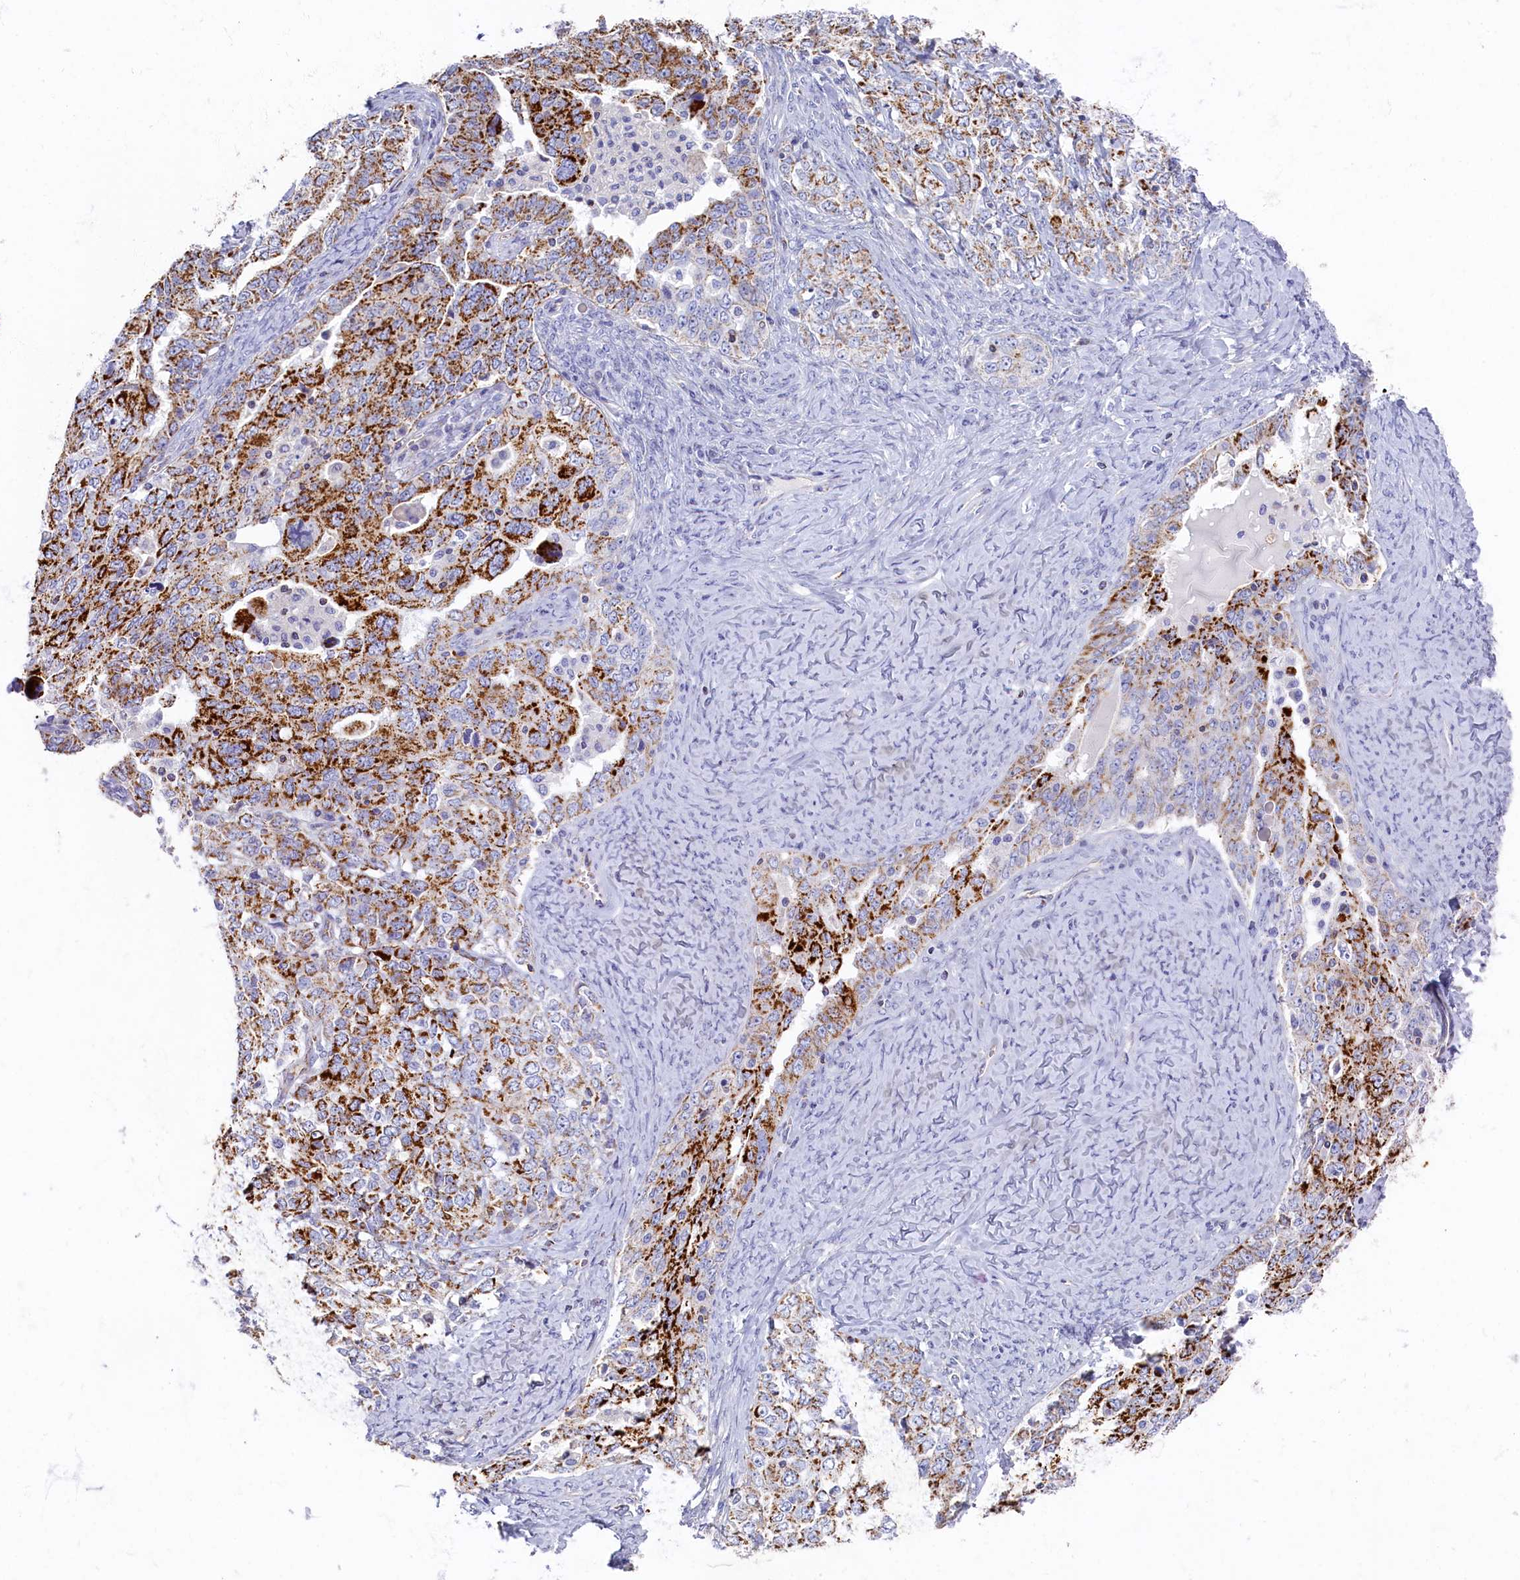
{"staining": {"intensity": "strong", "quantity": "25%-75%", "location": "cytoplasmic/membranous"}, "tissue": "ovarian cancer", "cell_type": "Tumor cells", "image_type": "cancer", "snomed": [{"axis": "morphology", "description": "Carcinoma, endometroid"}, {"axis": "topography", "description": "Ovary"}], "caption": "Ovarian cancer (endometroid carcinoma) was stained to show a protein in brown. There is high levels of strong cytoplasmic/membranous expression in approximately 25%-75% of tumor cells.", "gene": "OCIAD2", "patient": {"sex": "female", "age": 62}}